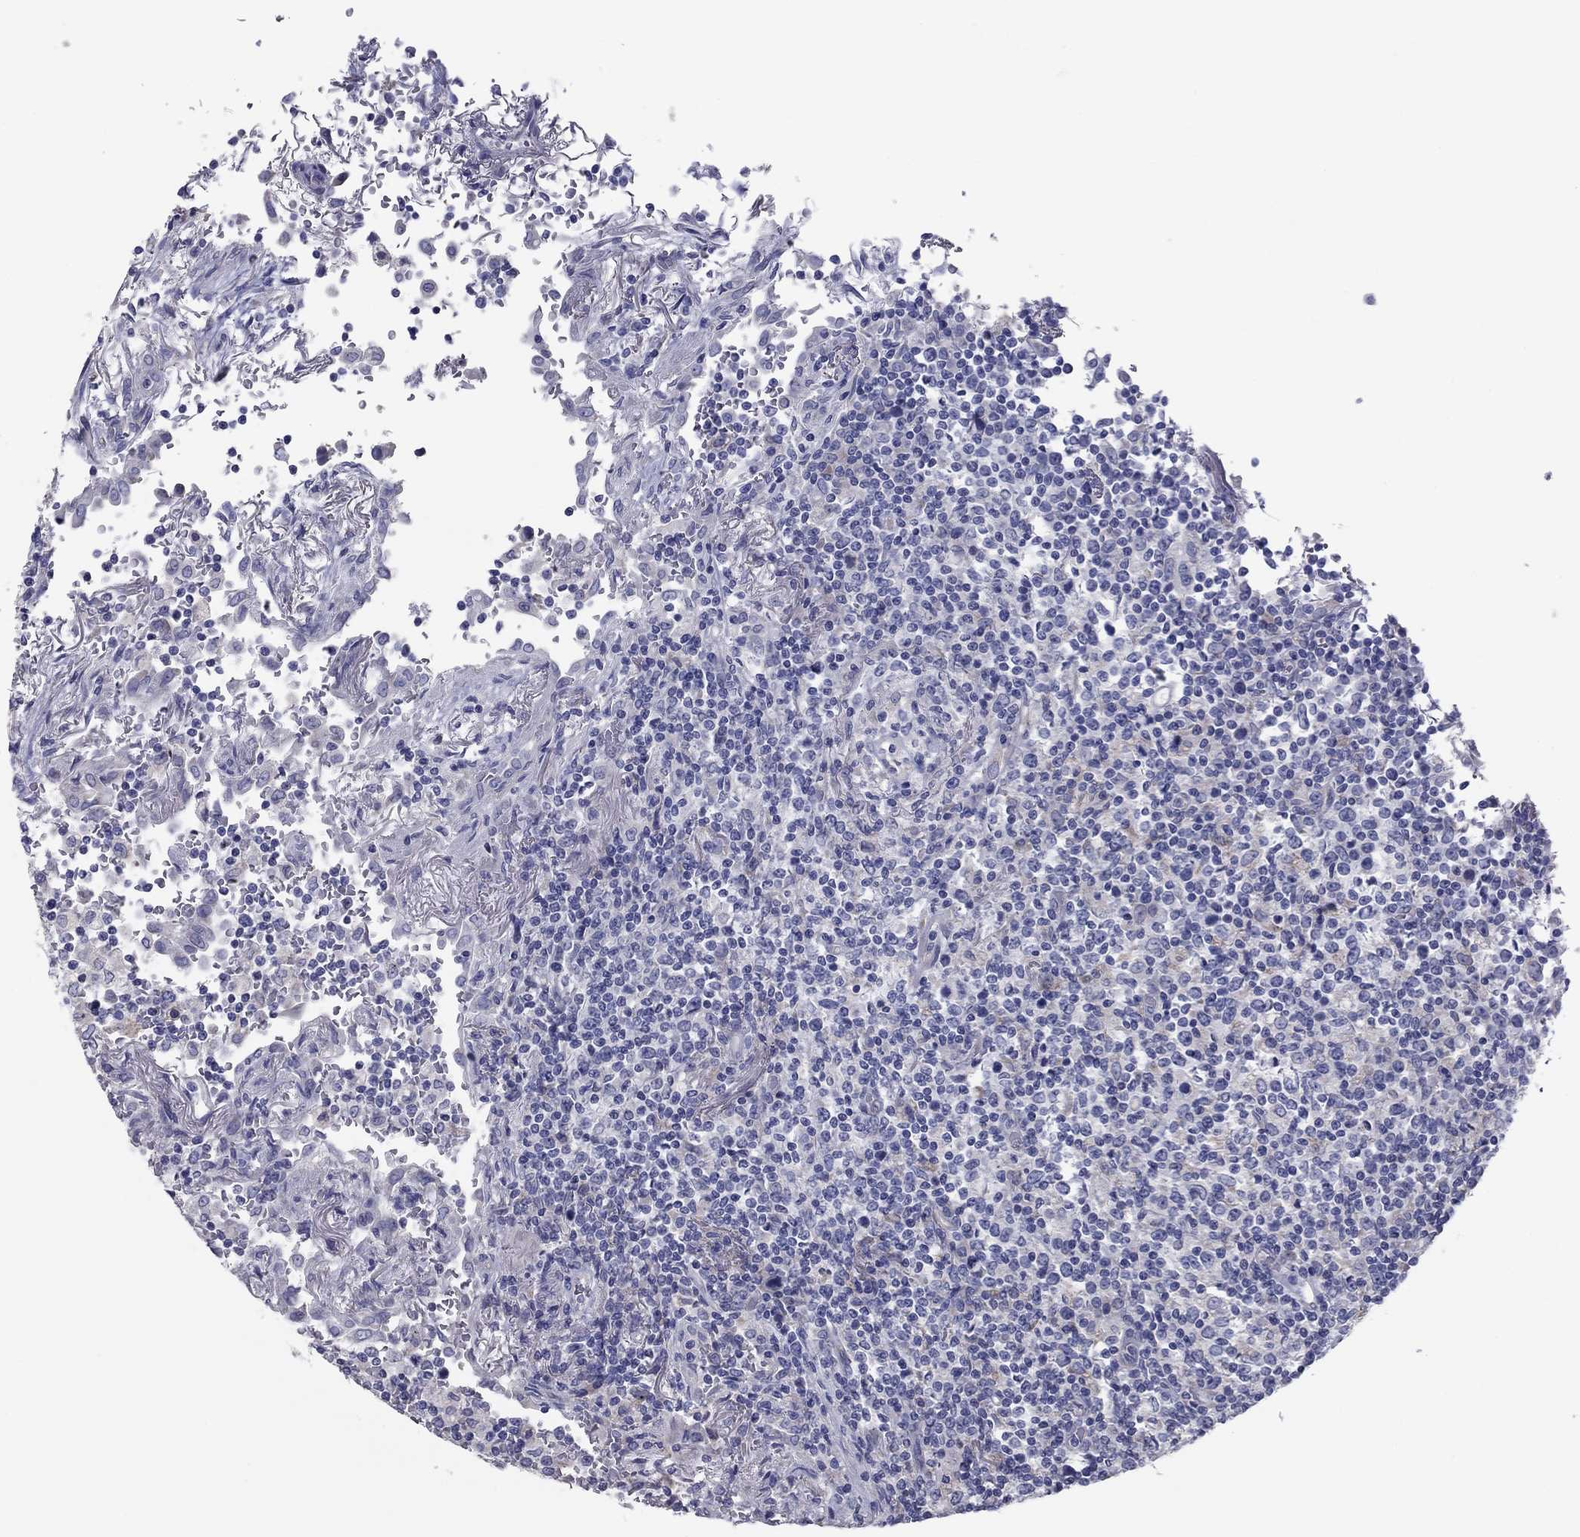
{"staining": {"intensity": "weak", "quantity": "<25%", "location": "cytoplasmic/membranous"}, "tissue": "lymphoma", "cell_type": "Tumor cells", "image_type": "cancer", "snomed": [{"axis": "morphology", "description": "Malignant lymphoma, non-Hodgkin's type, High grade"}, {"axis": "topography", "description": "Lung"}], "caption": "Immunohistochemical staining of human lymphoma exhibits no significant staining in tumor cells.", "gene": "GRK7", "patient": {"sex": "male", "age": 79}}